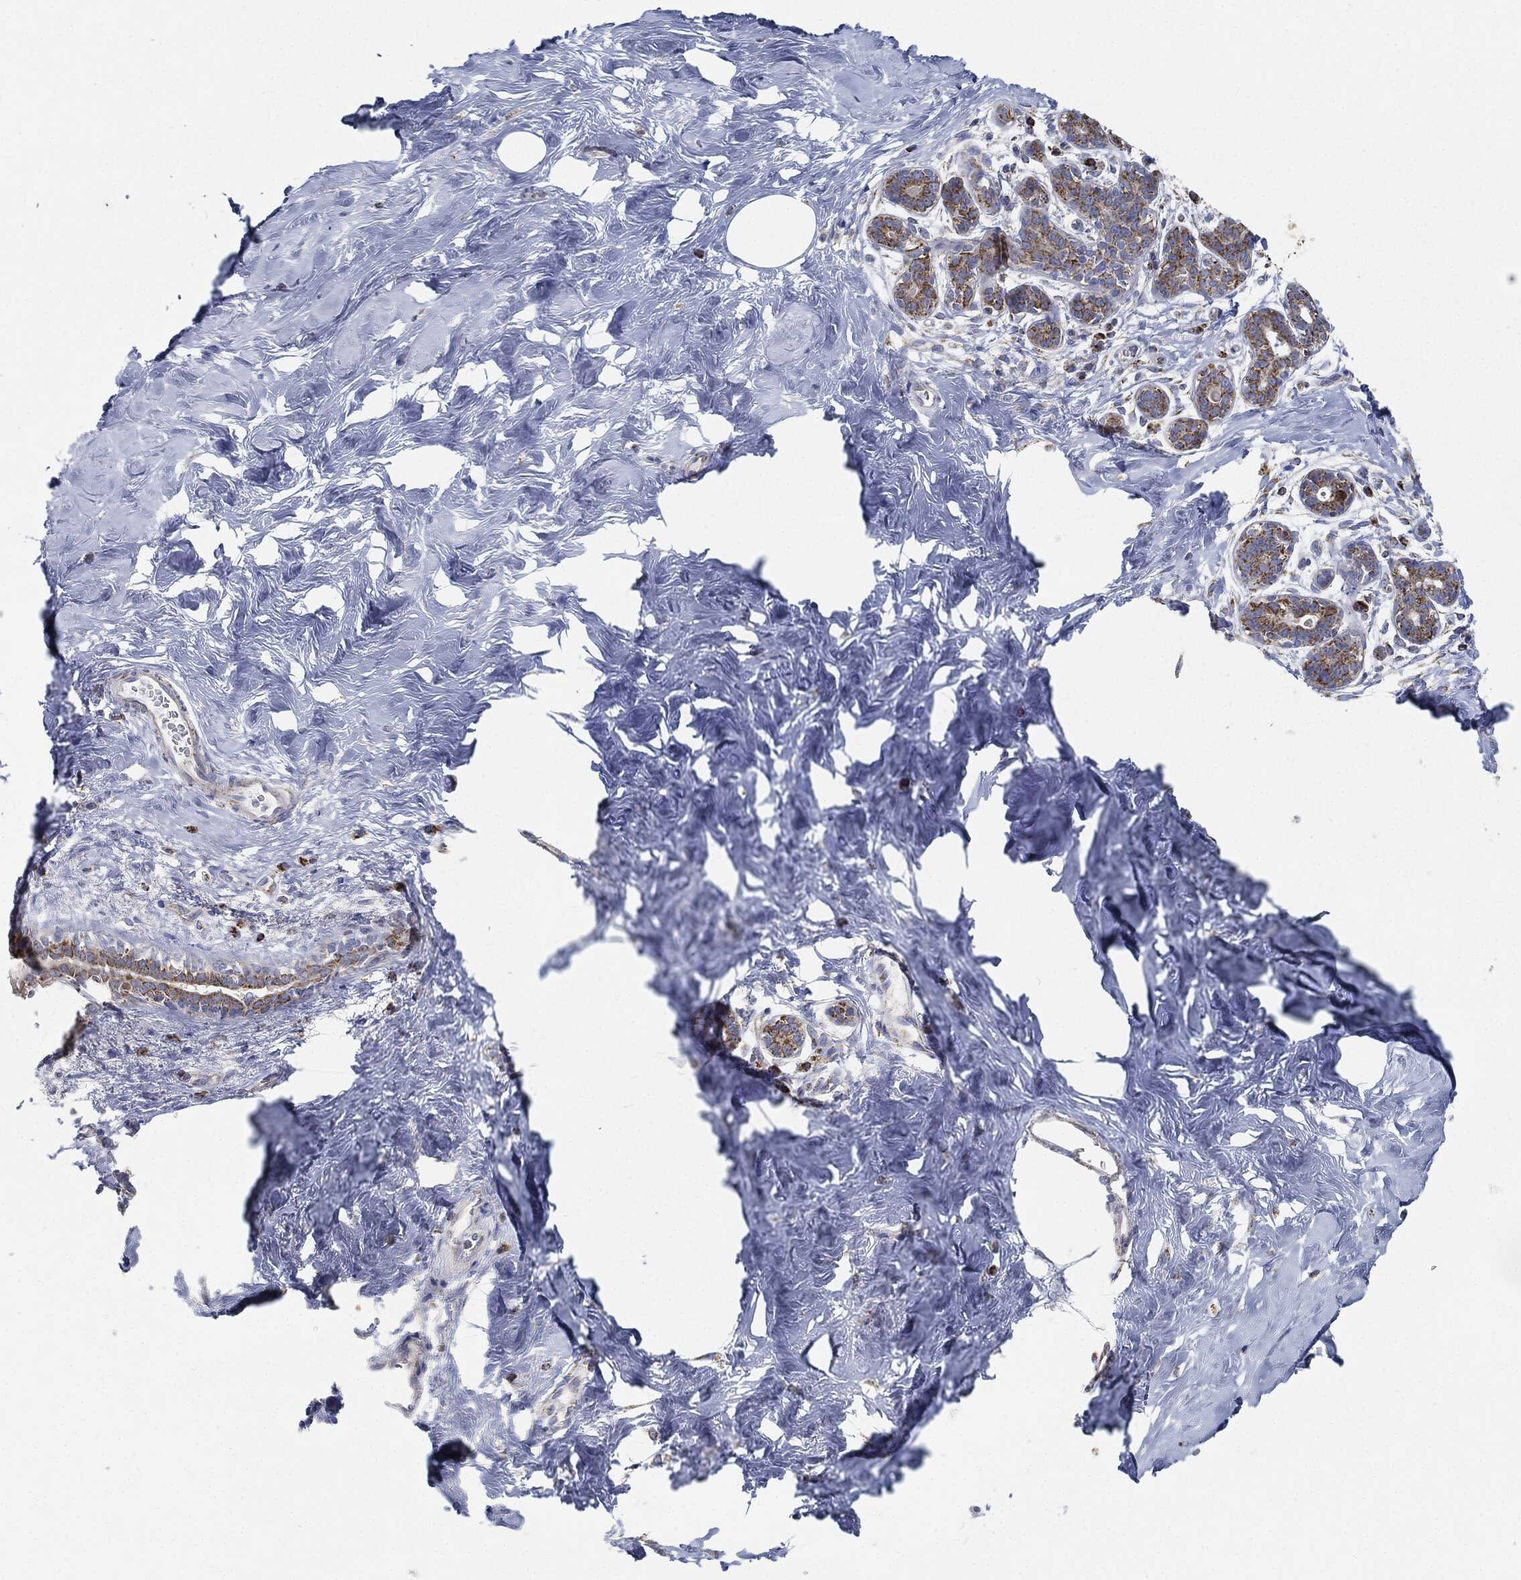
{"staining": {"intensity": "strong", "quantity": ">75%", "location": "cytoplasmic/membranous"}, "tissue": "breast", "cell_type": "Glandular cells", "image_type": "normal", "snomed": [{"axis": "morphology", "description": "Normal tissue, NOS"}, {"axis": "topography", "description": "Breast"}], "caption": "A brown stain highlights strong cytoplasmic/membranous staining of a protein in glandular cells of unremarkable breast. (Brightfield microscopy of DAB IHC at high magnification).", "gene": "CAPN15", "patient": {"sex": "female", "age": 43}}